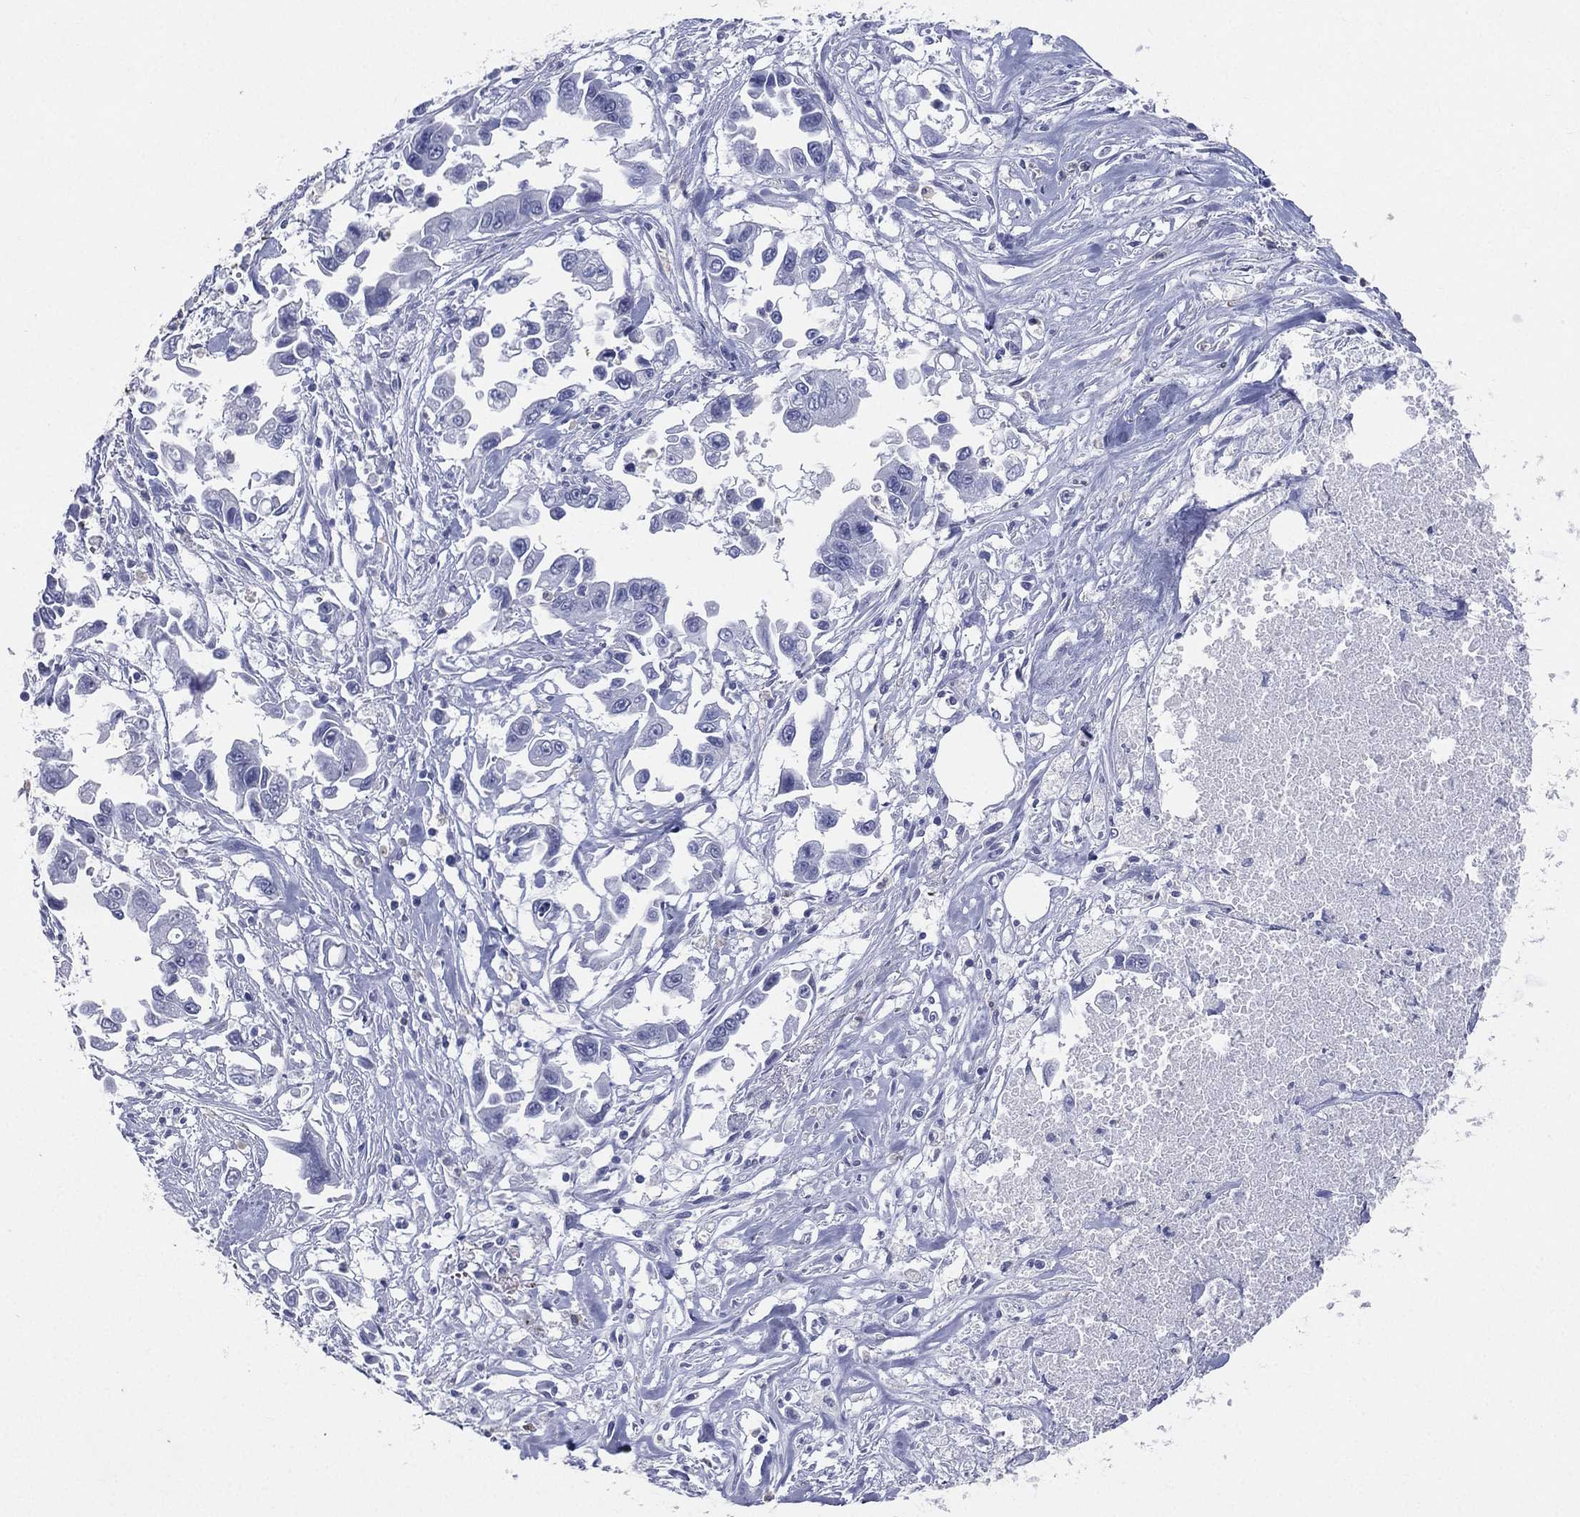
{"staining": {"intensity": "negative", "quantity": "none", "location": "none"}, "tissue": "pancreatic cancer", "cell_type": "Tumor cells", "image_type": "cancer", "snomed": [{"axis": "morphology", "description": "Adenocarcinoma, NOS"}, {"axis": "topography", "description": "Pancreas"}], "caption": "This is an immunohistochemistry (IHC) photomicrograph of human pancreatic adenocarcinoma. There is no staining in tumor cells.", "gene": "CD22", "patient": {"sex": "female", "age": 83}}